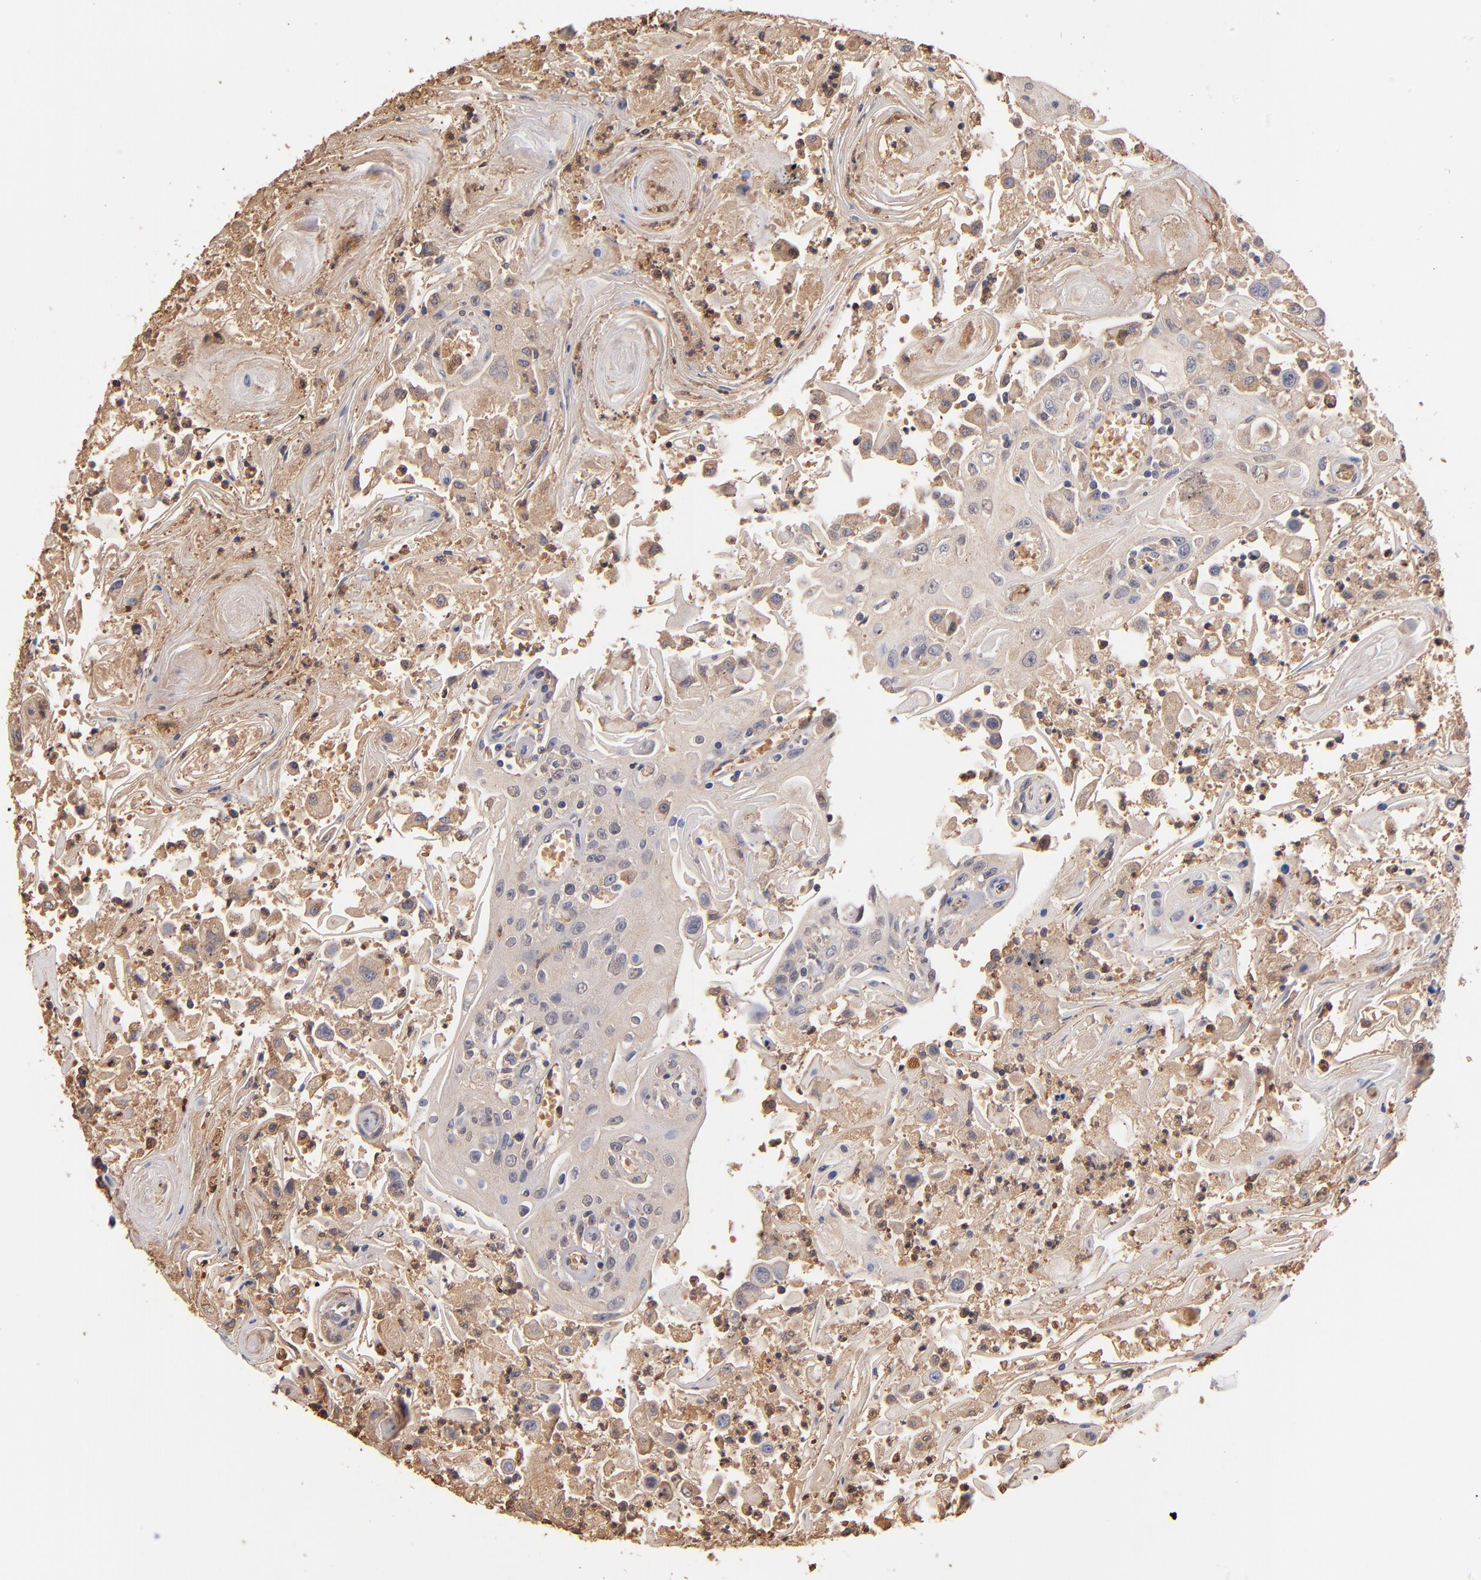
{"staining": {"intensity": "weak", "quantity": ">75%", "location": "cytoplasmic/membranous"}, "tissue": "head and neck cancer", "cell_type": "Tumor cells", "image_type": "cancer", "snomed": [{"axis": "morphology", "description": "Squamous cell carcinoma, NOS"}, {"axis": "topography", "description": "Oral tissue"}, {"axis": "topography", "description": "Head-Neck"}], "caption": "Head and neck cancer (squamous cell carcinoma) tissue demonstrates weak cytoplasmic/membranous expression in approximately >75% of tumor cells, visualized by immunohistochemistry. (brown staining indicates protein expression, while blue staining denotes nuclei).", "gene": "RO60", "patient": {"sex": "female", "age": 76}}